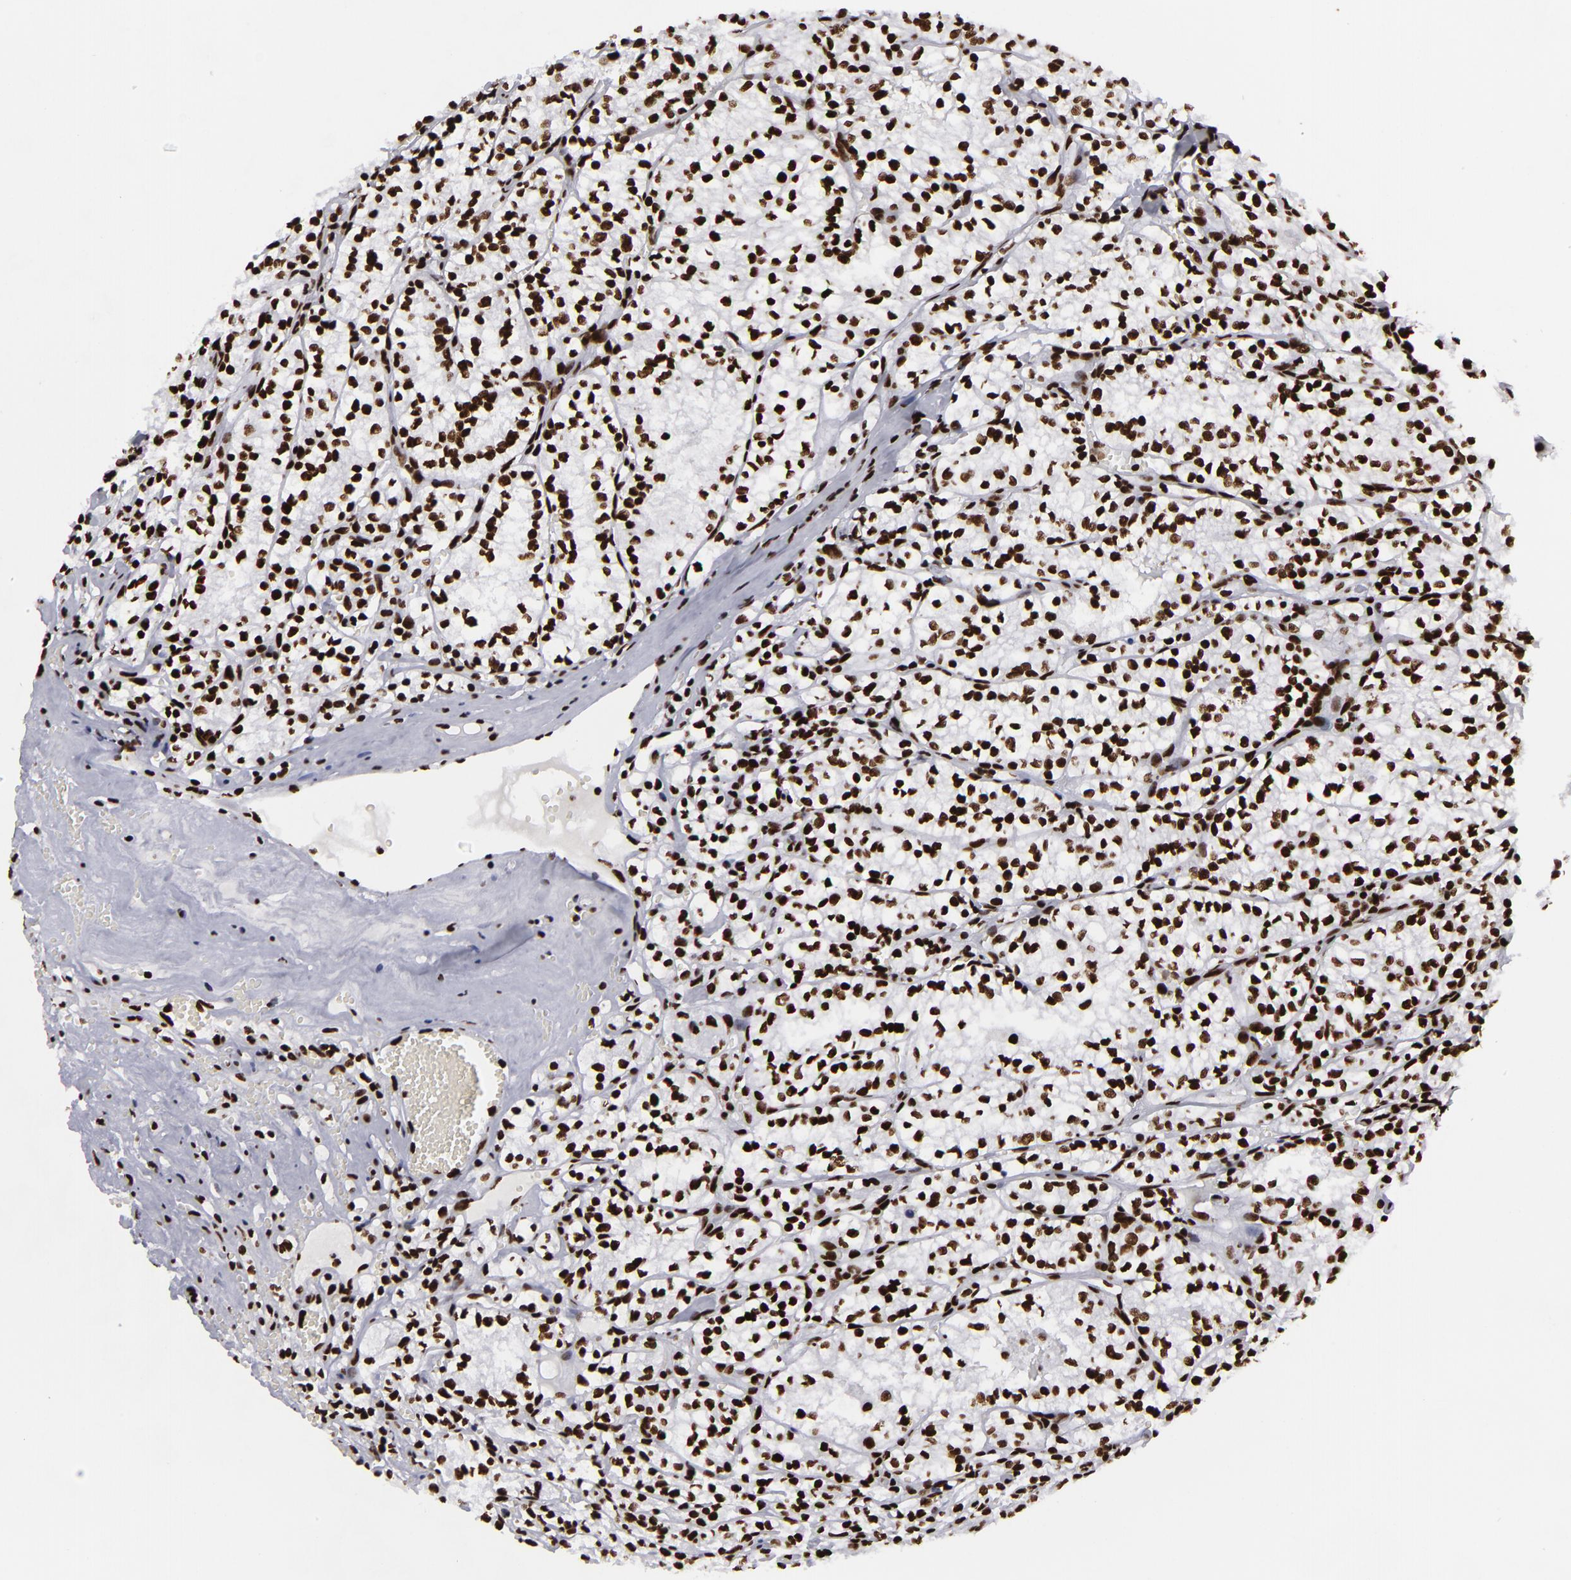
{"staining": {"intensity": "strong", "quantity": ">75%", "location": "nuclear"}, "tissue": "renal cancer", "cell_type": "Tumor cells", "image_type": "cancer", "snomed": [{"axis": "morphology", "description": "Adenocarcinoma, NOS"}, {"axis": "topography", "description": "Kidney"}], "caption": "IHC micrograph of neoplastic tissue: human renal cancer stained using immunohistochemistry (IHC) reveals high levels of strong protein expression localized specifically in the nuclear of tumor cells, appearing as a nuclear brown color.", "gene": "SAFB", "patient": {"sex": "male", "age": 61}}